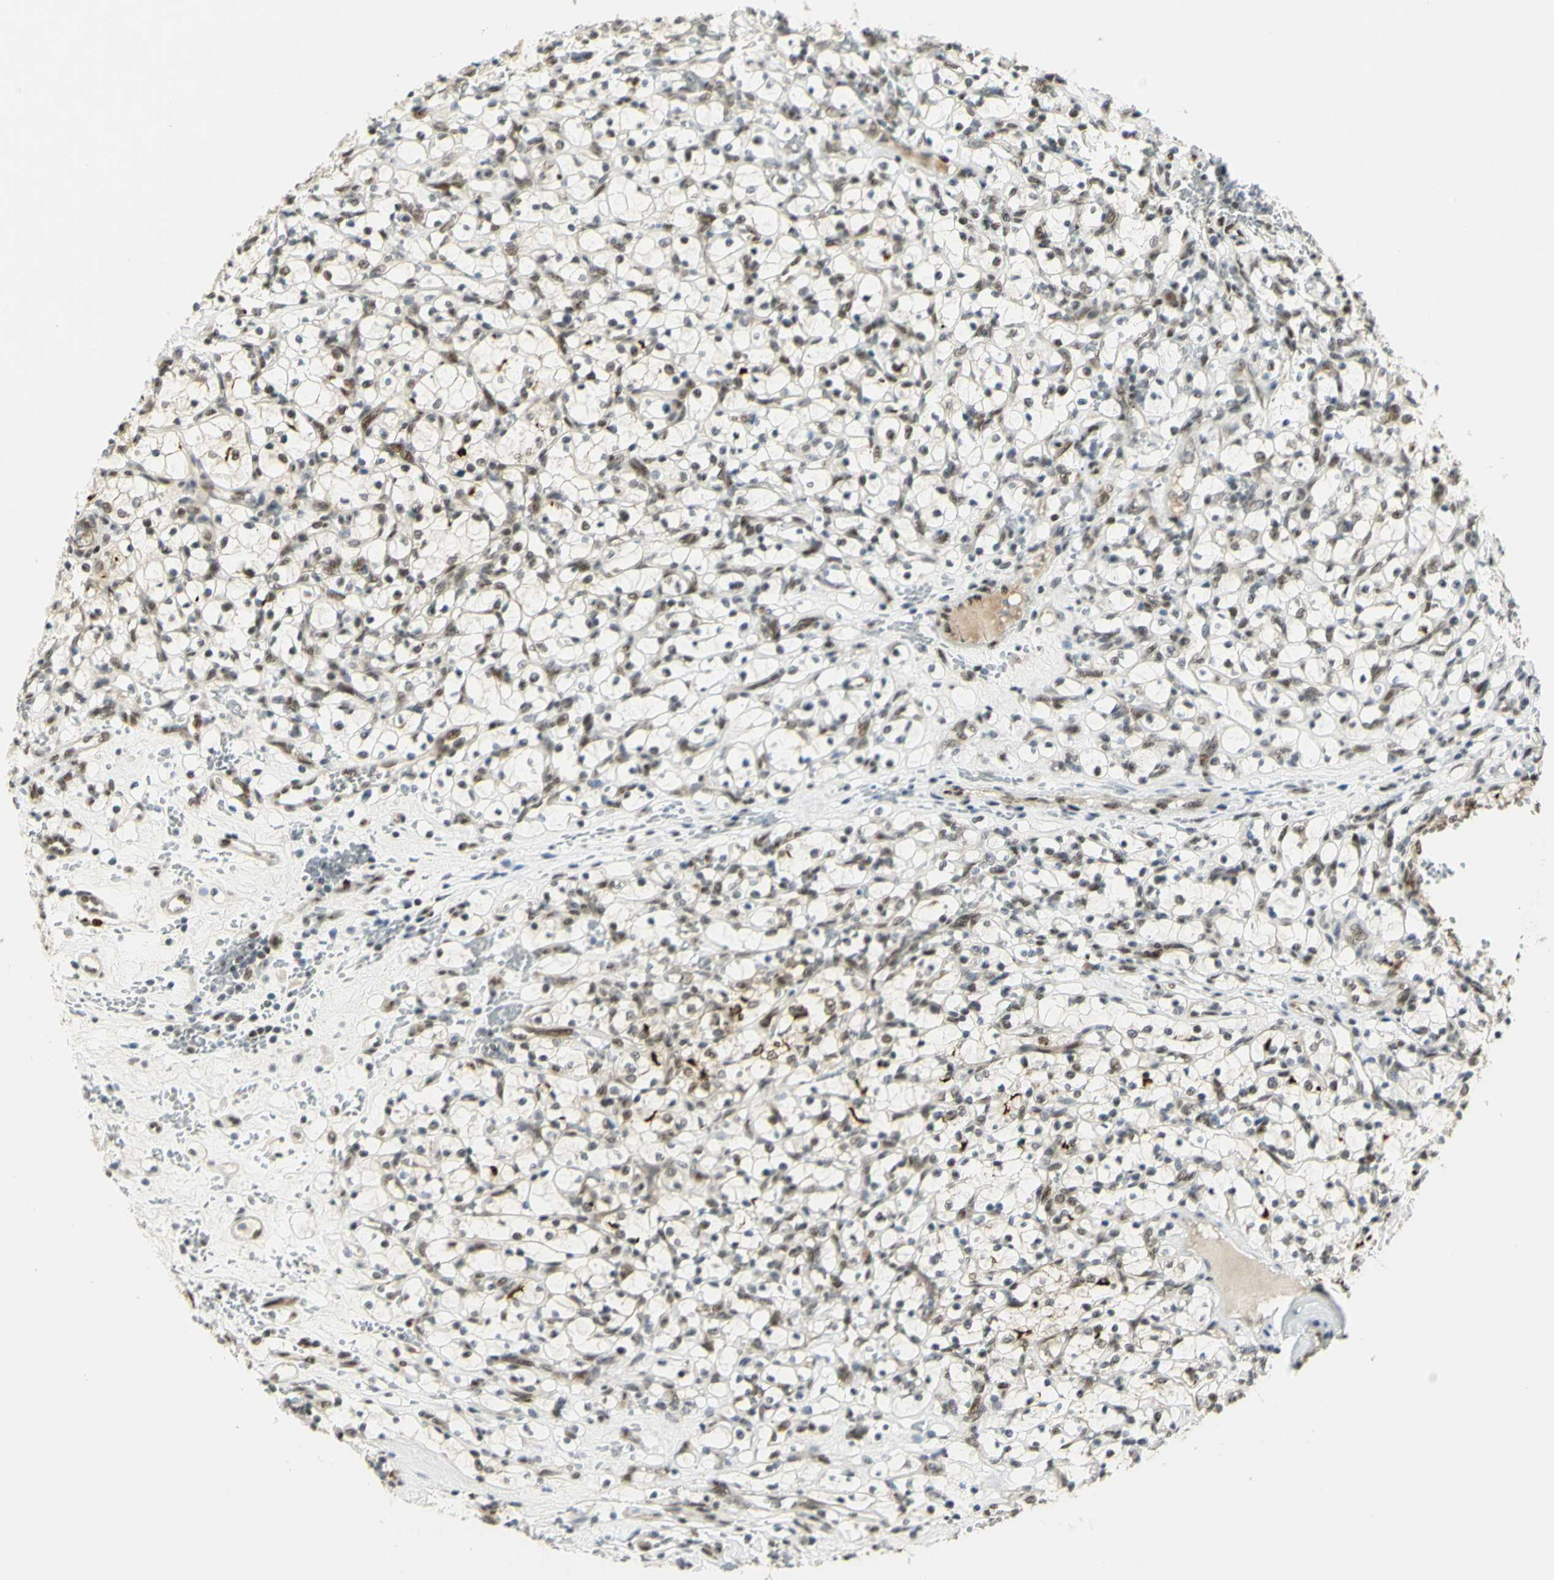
{"staining": {"intensity": "weak", "quantity": ">75%", "location": "nuclear"}, "tissue": "renal cancer", "cell_type": "Tumor cells", "image_type": "cancer", "snomed": [{"axis": "morphology", "description": "Adenocarcinoma, NOS"}, {"axis": "topography", "description": "Kidney"}], "caption": "Immunohistochemical staining of renal adenocarcinoma shows low levels of weak nuclear expression in approximately >75% of tumor cells.", "gene": "DDX1", "patient": {"sex": "female", "age": 69}}